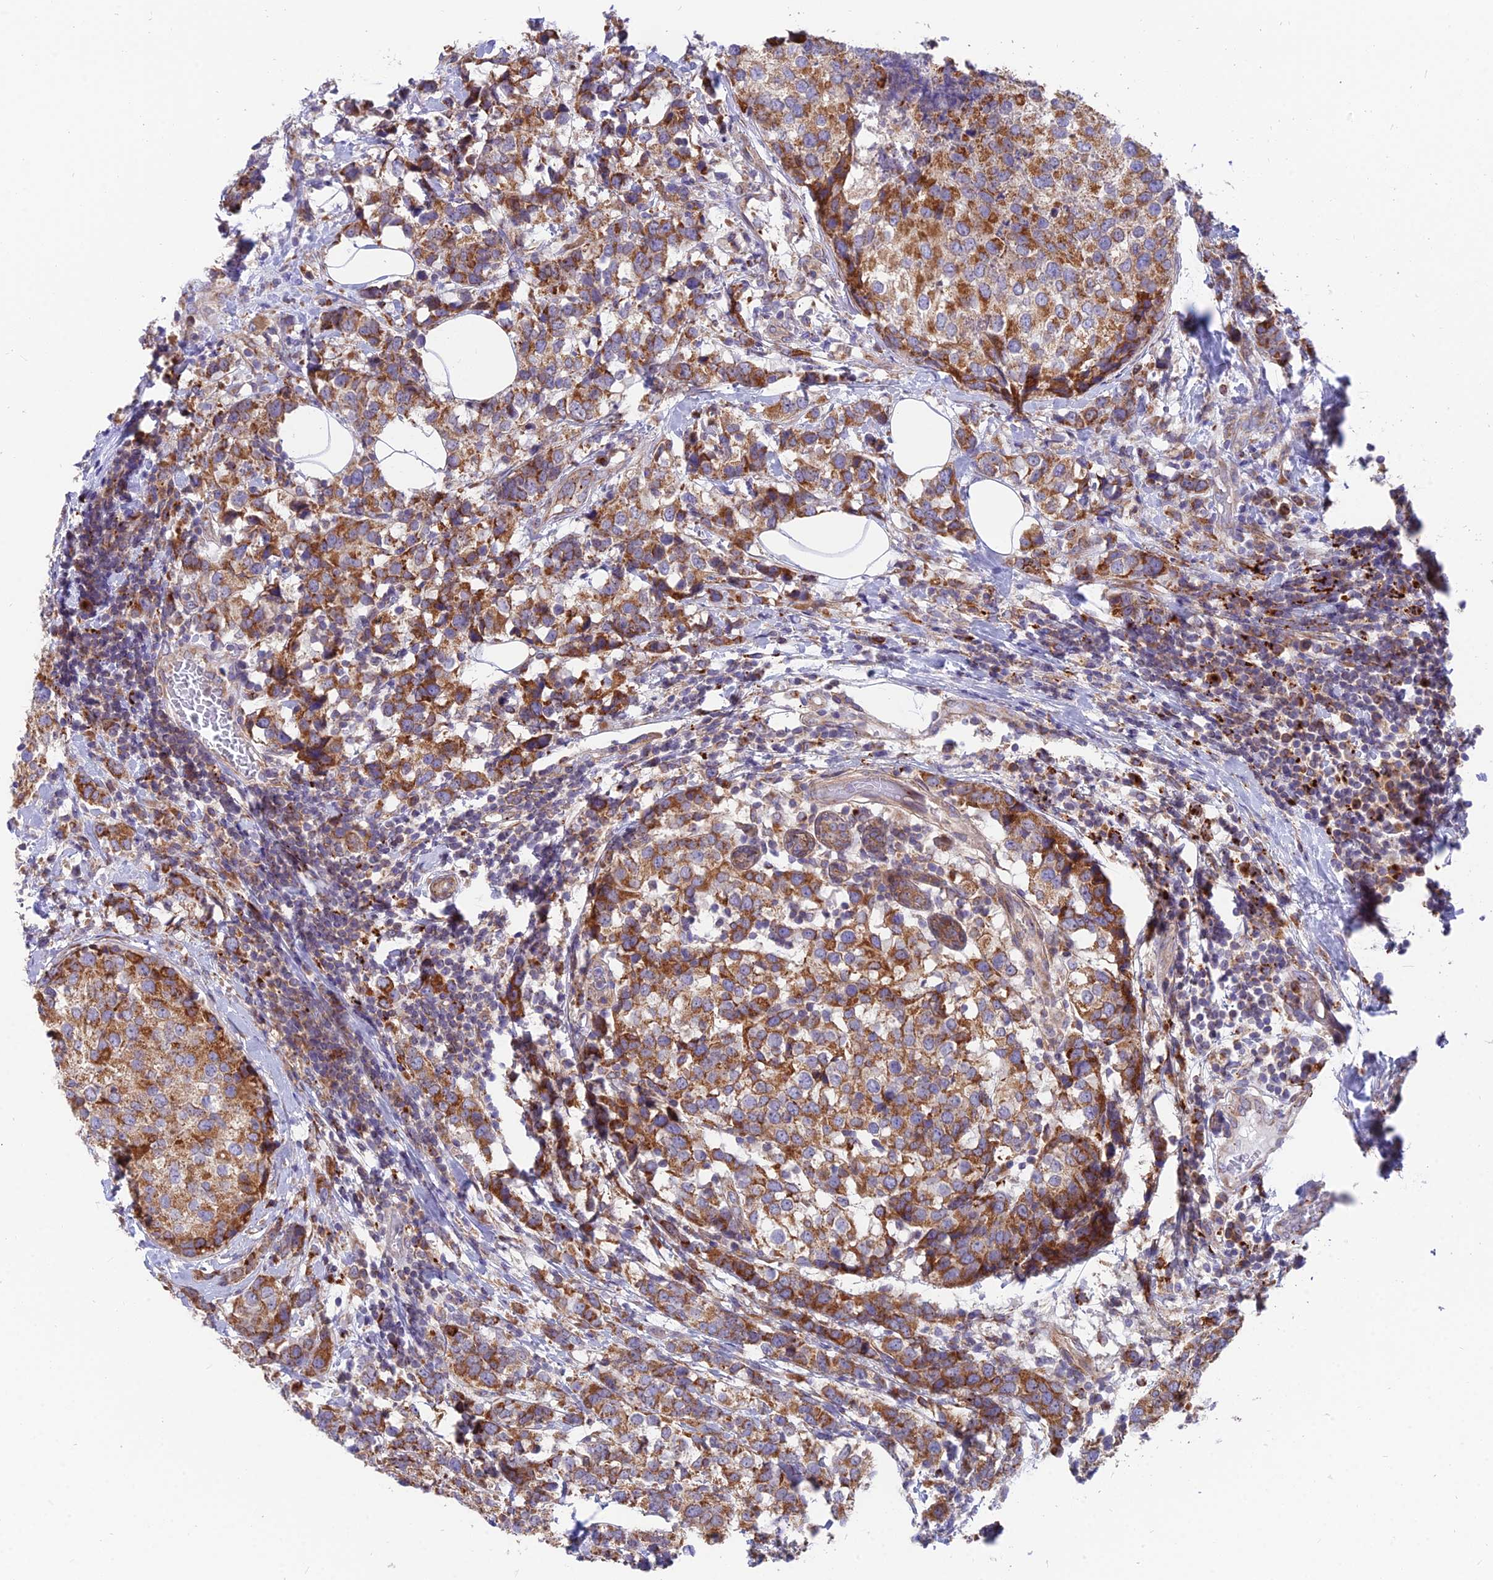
{"staining": {"intensity": "moderate", "quantity": ">75%", "location": "cytoplasmic/membranous"}, "tissue": "breast cancer", "cell_type": "Tumor cells", "image_type": "cancer", "snomed": [{"axis": "morphology", "description": "Lobular carcinoma"}, {"axis": "topography", "description": "Breast"}], "caption": "Brown immunohistochemical staining in human breast lobular carcinoma demonstrates moderate cytoplasmic/membranous staining in approximately >75% of tumor cells.", "gene": "TBC1D20", "patient": {"sex": "female", "age": 59}}